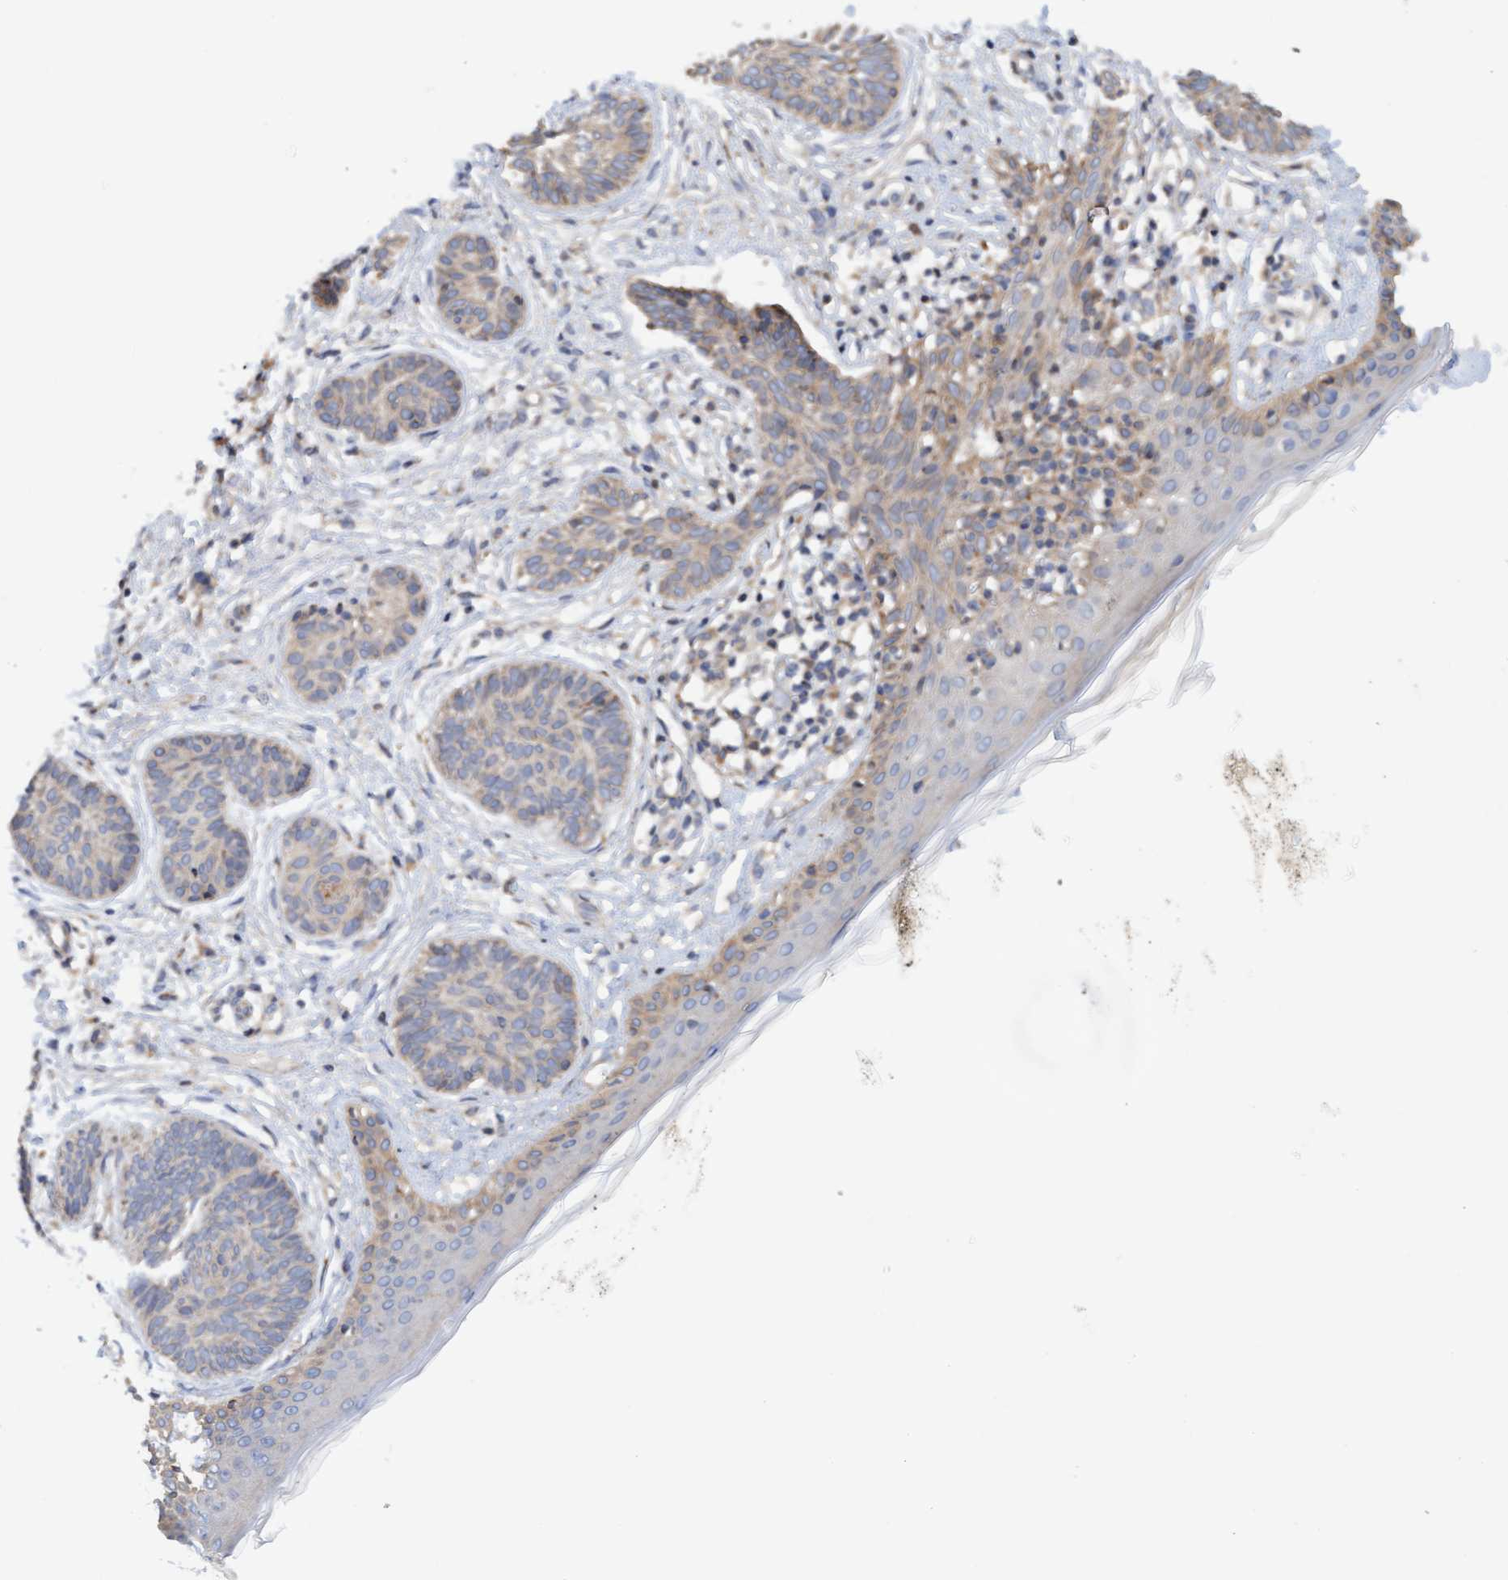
{"staining": {"intensity": "weak", "quantity": "<25%", "location": "cytoplasmic/membranous"}, "tissue": "skin cancer", "cell_type": "Tumor cells", "image_type": "cancer", "snomed": [{"axis": "morphology", "description": "Normal tissue, NOS"}, {"axis": "morphology", "description": "Basal cell carcinoma"}, {"axis": "topography", "description": "Skin"}], "caption": "Photomicrograph shows no significant protein expression in tumor cells of skin cancer. The staining was performed using DAB (3,3'-diaminobenzidine) to visualize the protein expression in brown, while the nuclei were stained in blue with hematoxylin (Magnification: 20x).", "gene": "MMP8", "patient": {"sex": "male", "age": 63}}